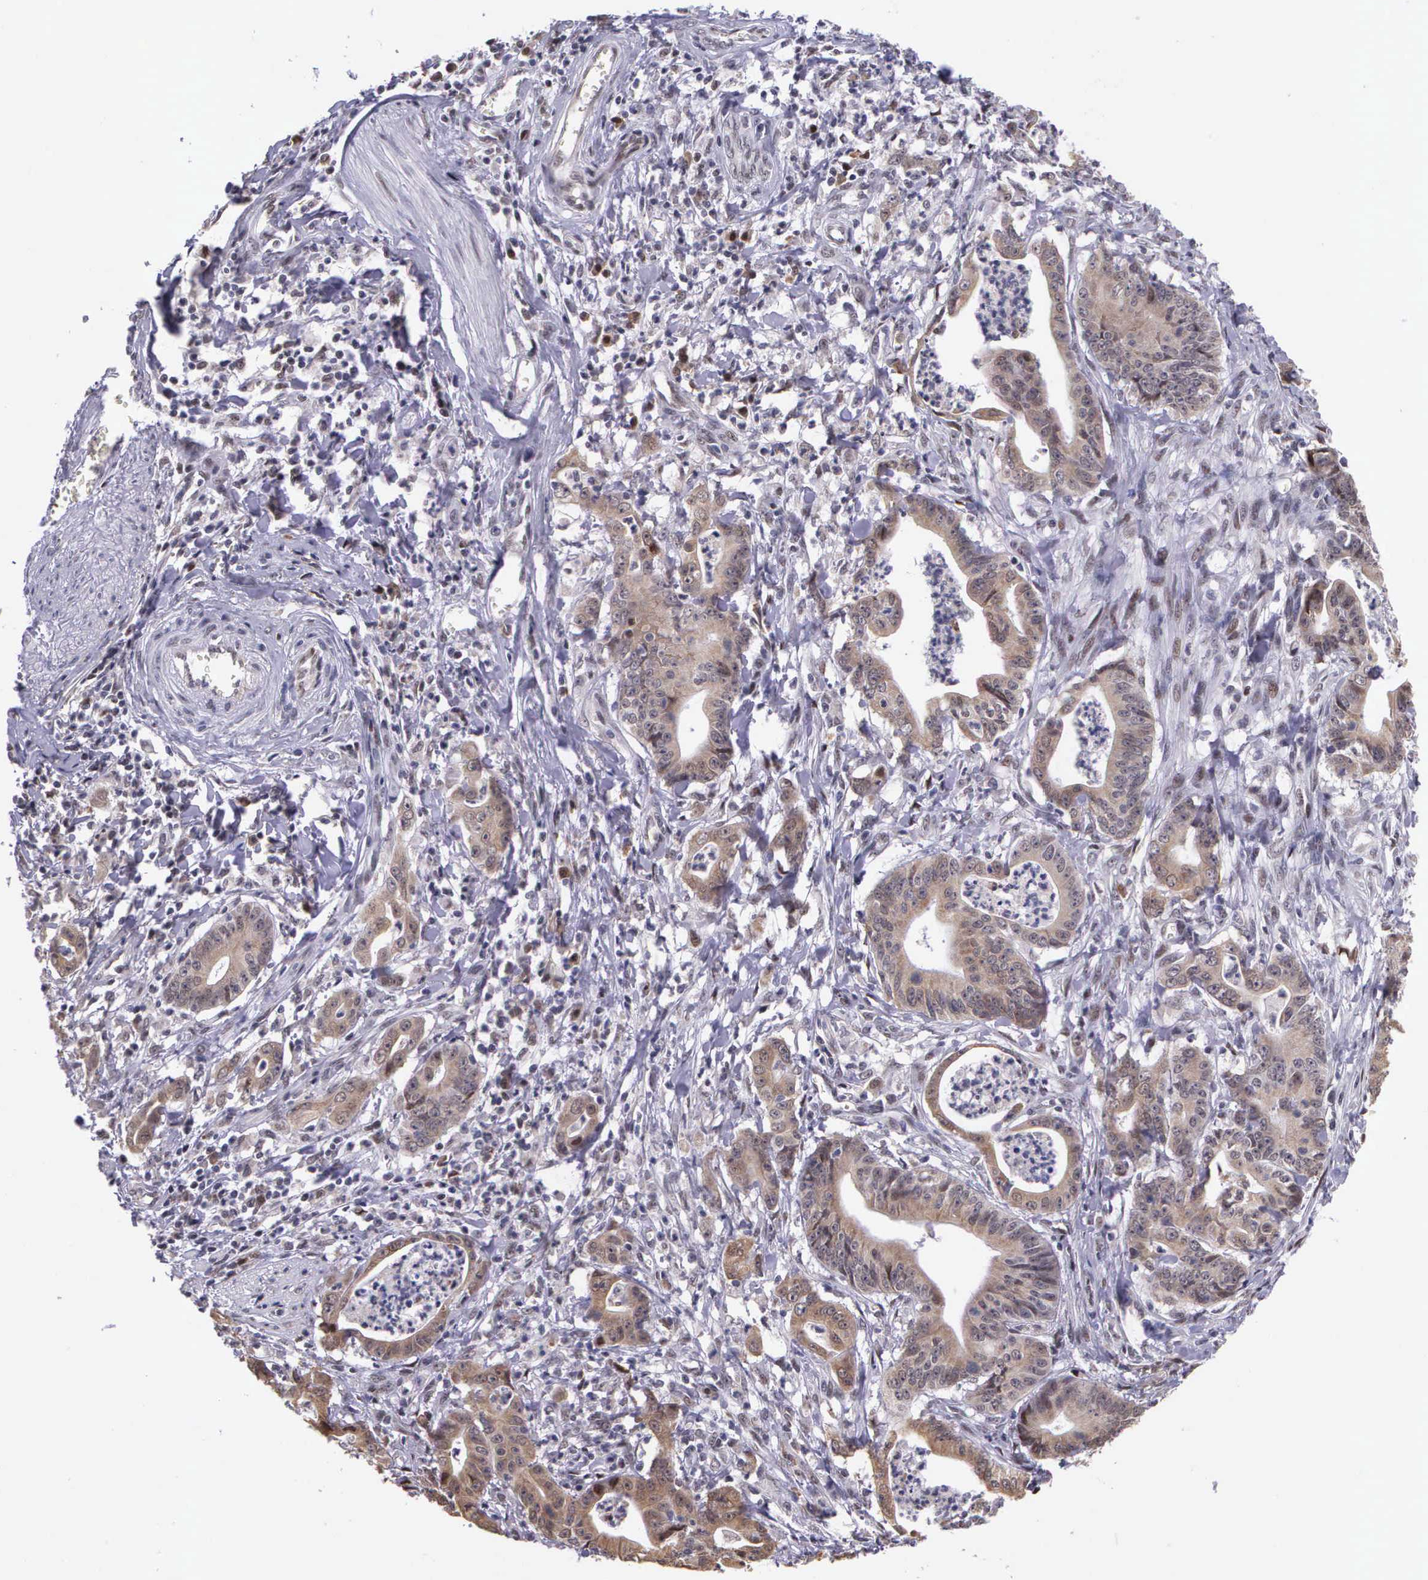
{"staining": {"intensity": "weak", "quantity": "25%-75%", "location": "cytoplasmic/membranous"}, "tissue": "stomach cancer", "cell_type": "Tumor cells", "image_type": "cancer", "snomed": [{"axis": "morphology", "description": "Adenocarcinoma, NOS"}, {"axis": "topography", "description": "Stomach, lower"}], "caption": "High-magnification brightfield microscopy of adenocarcinoma (stomach) stained with DAB (brown) and counterstained with hematoxylin (blue). tumor cells exhibit weak cytoplasmic/membranous positivity is identified in approximately25%-75% of cells. (brown staining indicates protein expression, while blue staining denotes nuclei).", "gene": "SLC25A21", "patient": {"sex": "female", "age": 86}}